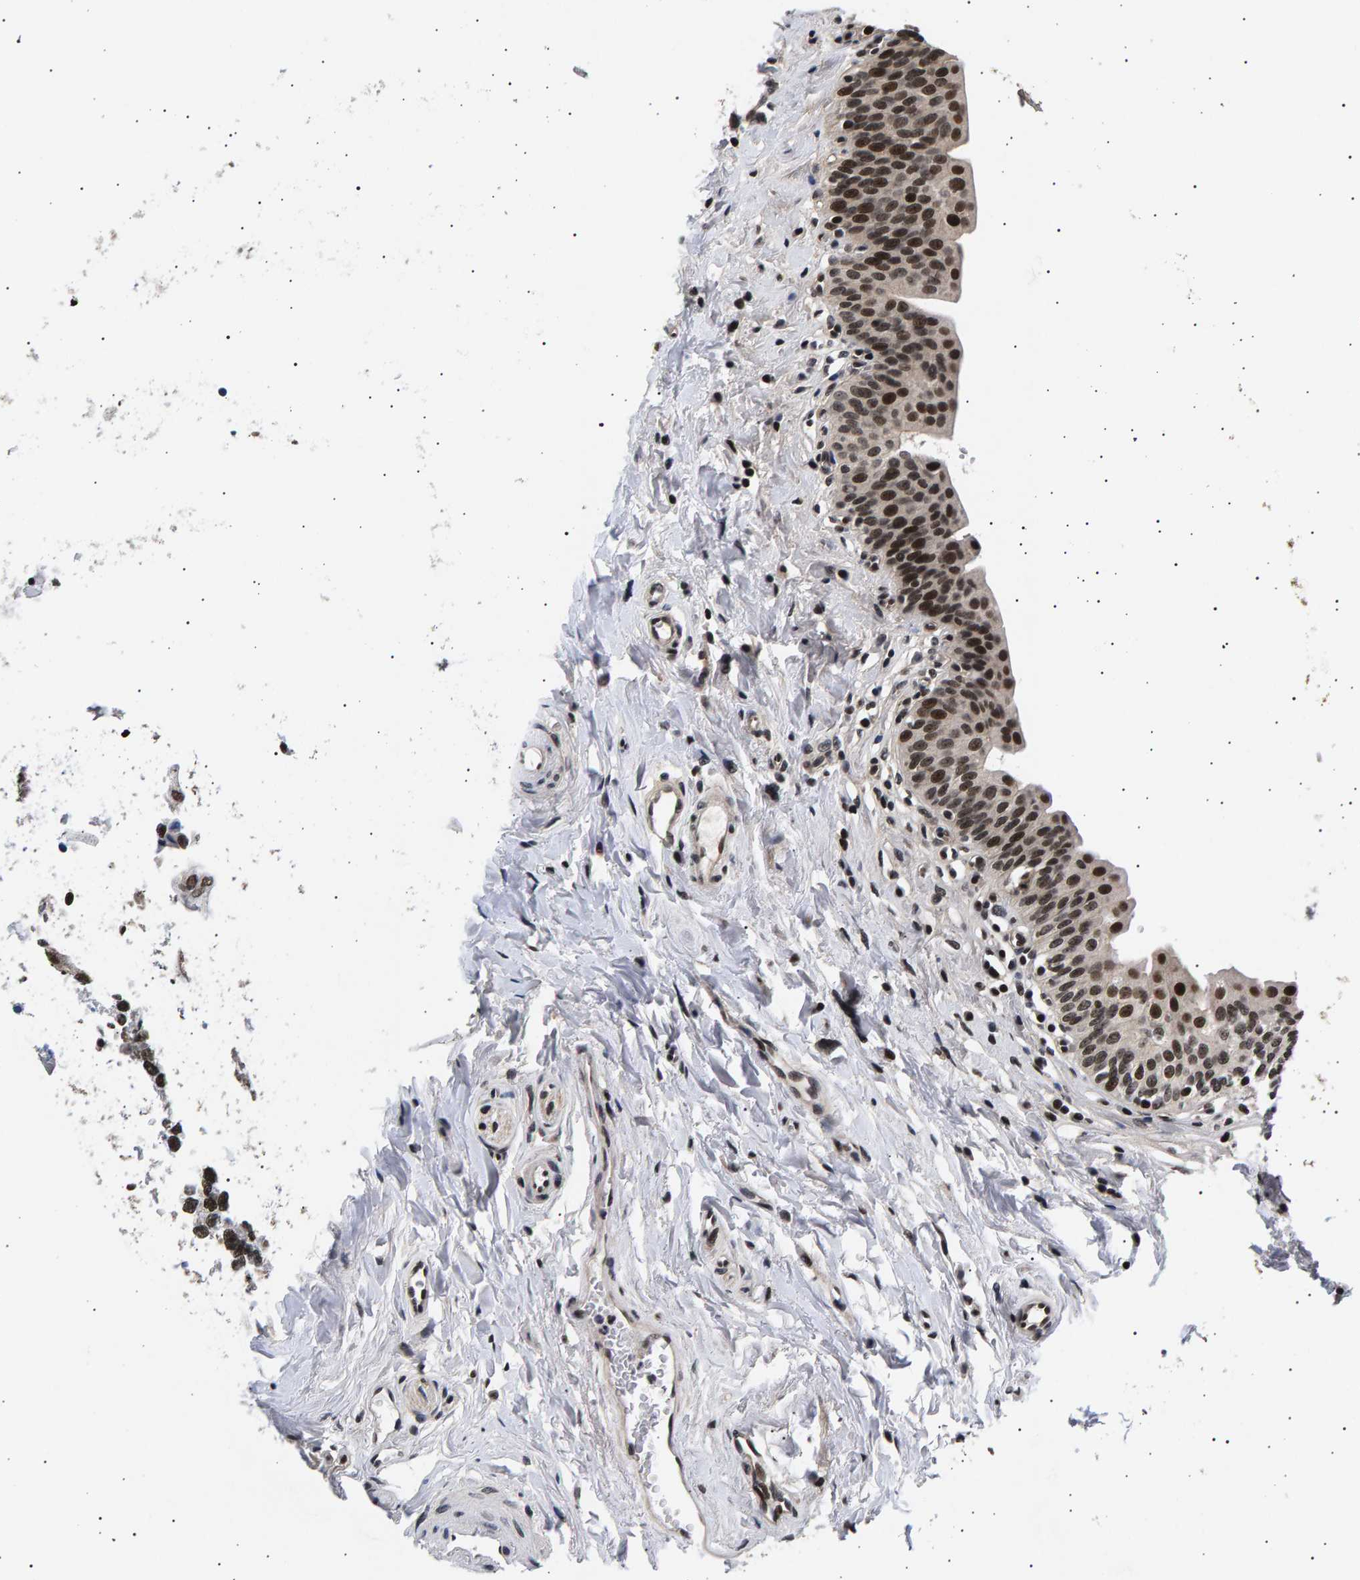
{"staining": {"intensity": "strong", "quantity": ">75%", "location": "nuclear"}, "tissue": "urinary bladder", "cell_type": "Urothelial cells", "image_type": "normal", "snomed": [{"axis": "morphology", "description": "Normal tissue, NOS"}, {"axis": "topography", "description": "Urinary bladder"}], "caption": "IHC (DAB (3,3'-diaminobenzidine)) staining of unremarkable urinary bladder demonstrates strong nuclear protein staining in about >75% of urothelial cells.", "gene": "ANKRD40", "patient": {"sex": "male", "age": 83}}